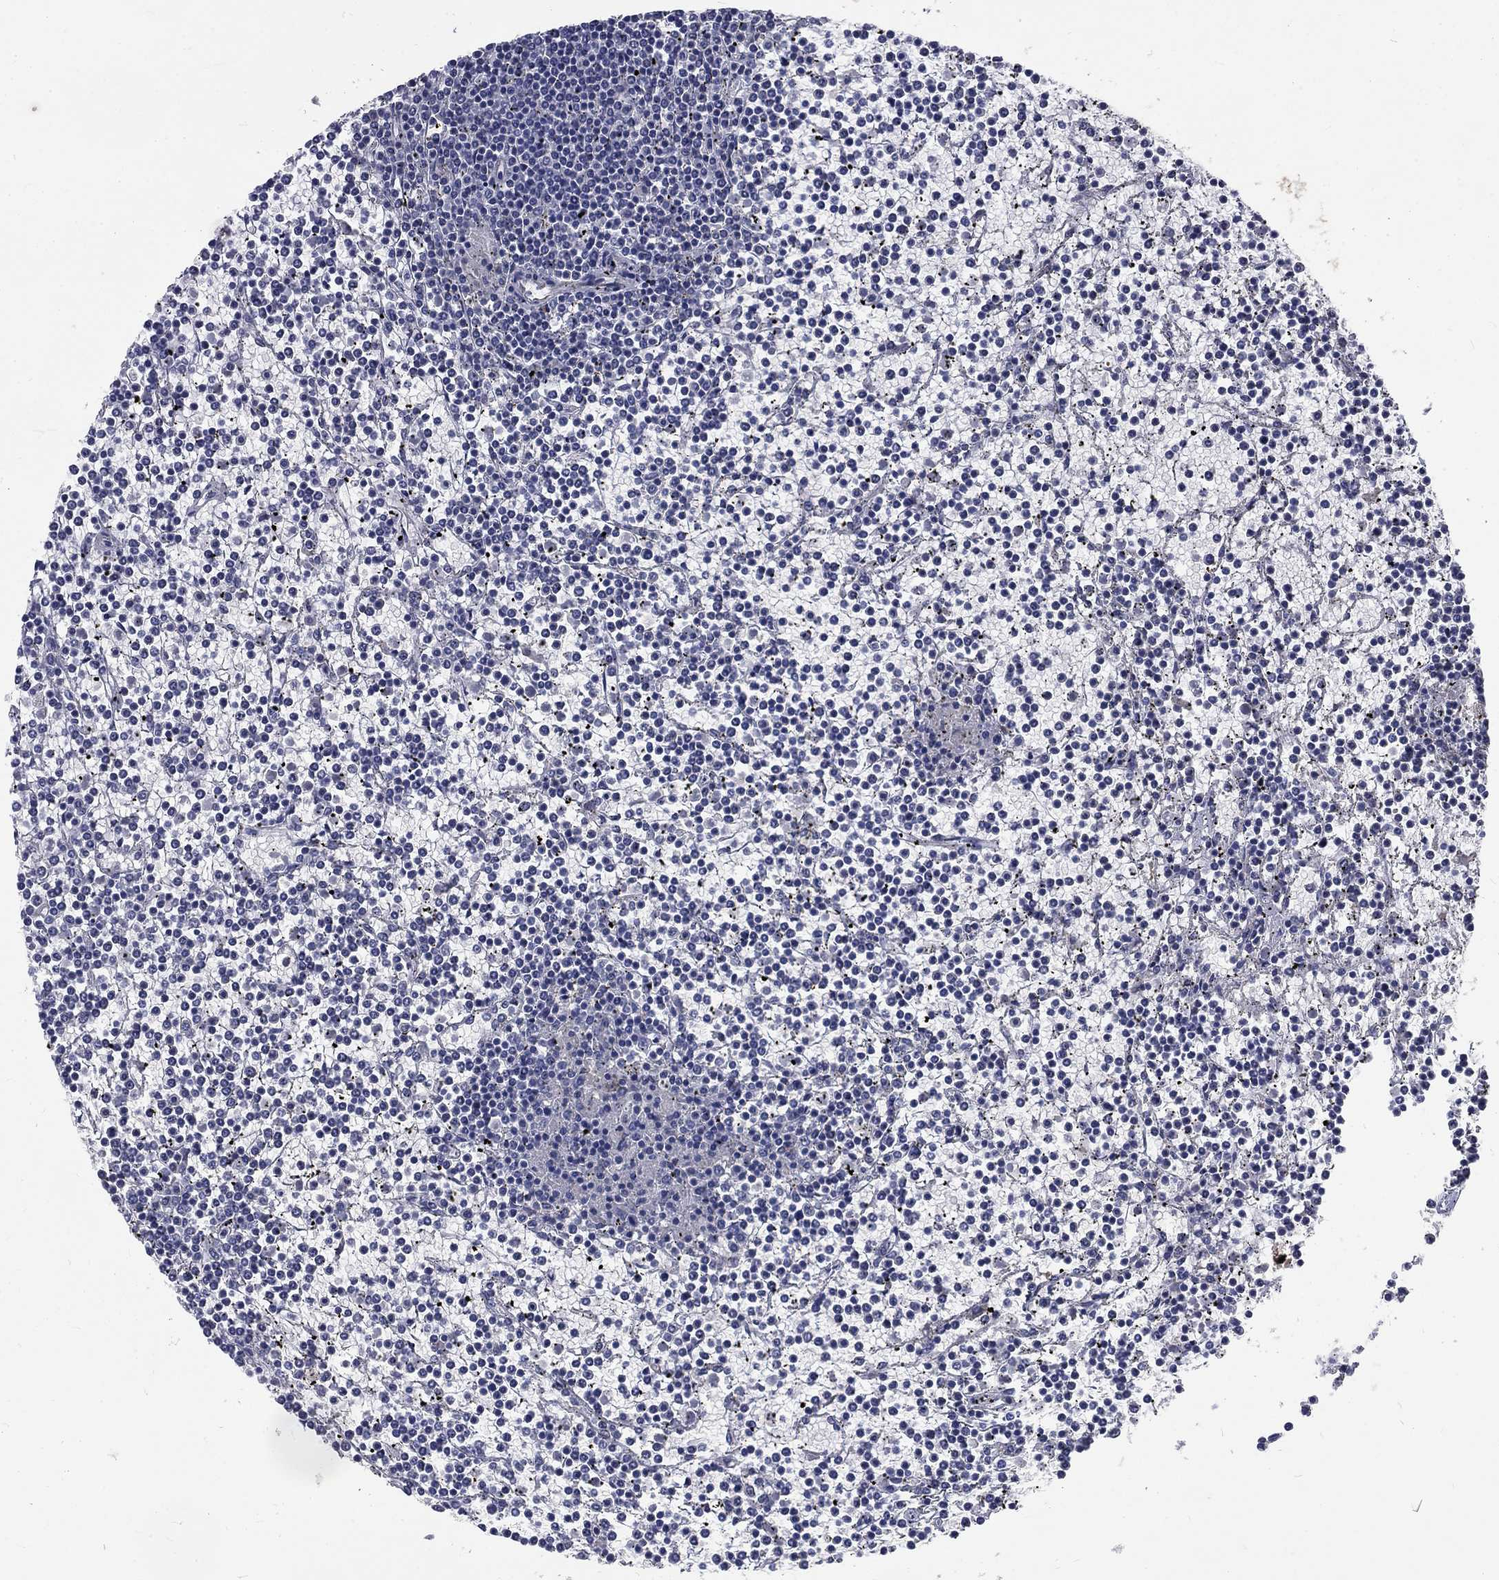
{"staining": {"intensity": "negative", "quantity": "none", "location": "none"}, "tissue": "lymphoma", "cell_type": "Tumor cells", "image_type": "cancer", "snomed": [{"axis": "morphology", "description": "Malignant lymphoma, non-Hodgkin's type, Low grade"}, {"axis": "topography", "description": "Spleen"}], "caption": "This is an immunohistochemistry photomicrograph of human low-grade malignant lymphoma, non-Hodgkin's type. There is no staining in tumor cells.", "gene": "PHKA1", "patient": {"sex": "female", "age": 19}}